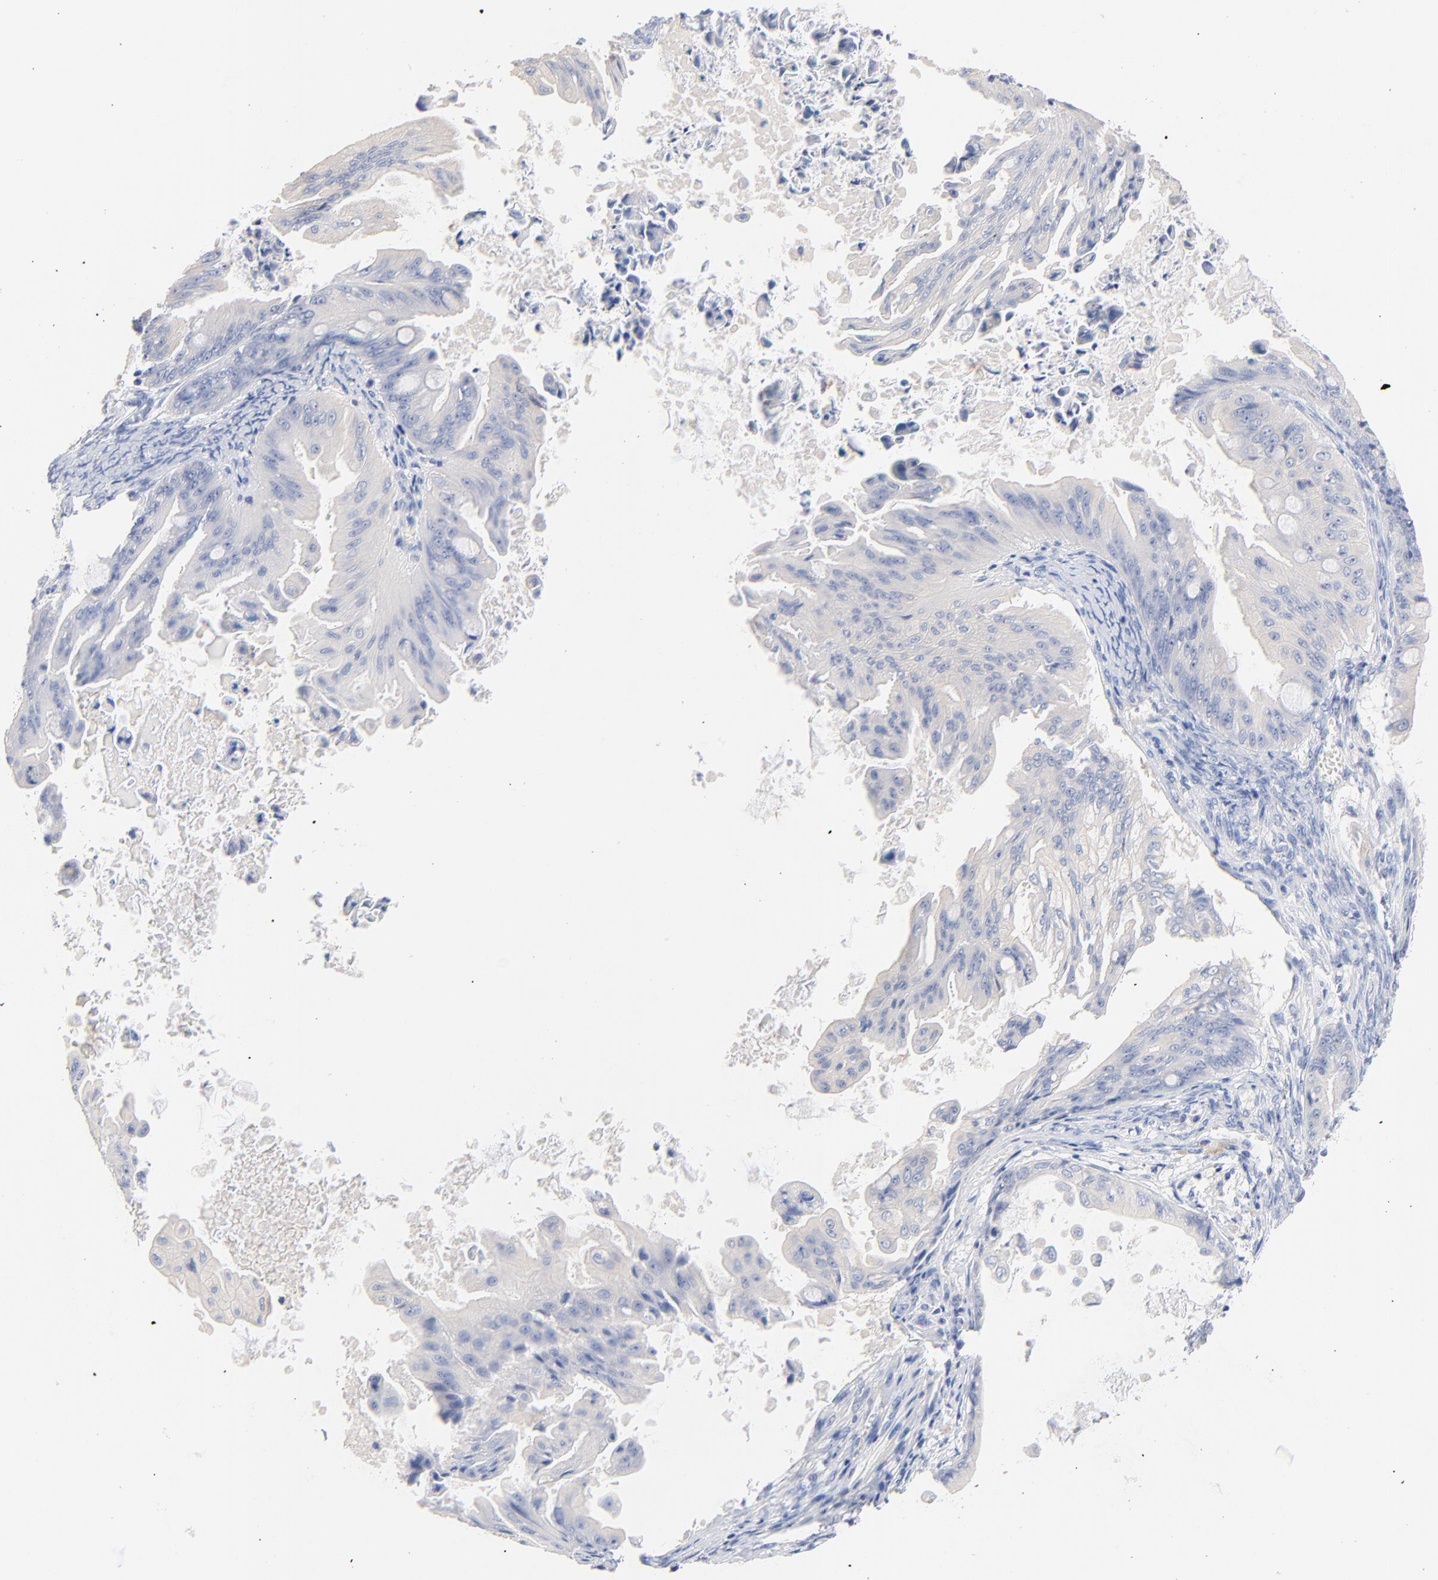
{"staining": {"intensity": "negative", "quantity": "none", "location": "none"}, "tissue": "ovarian cancer", "cell_type": "Tumor cells", "image_type": "cancer", "snomed": [{"axis": "morphology", "description": "Cystadenocarcinoma, mucinous, NOS"}, {"axis": "topography", "description": "Ovary"}], "caption": "The image exhibits no significant expression in tumor cells of ovarian cancer. (DAB (3,3'-diaminobenzidine) IHC, high magnification).", "gene": "CPS1", "patient": {"sex": "female", "age": 37}}